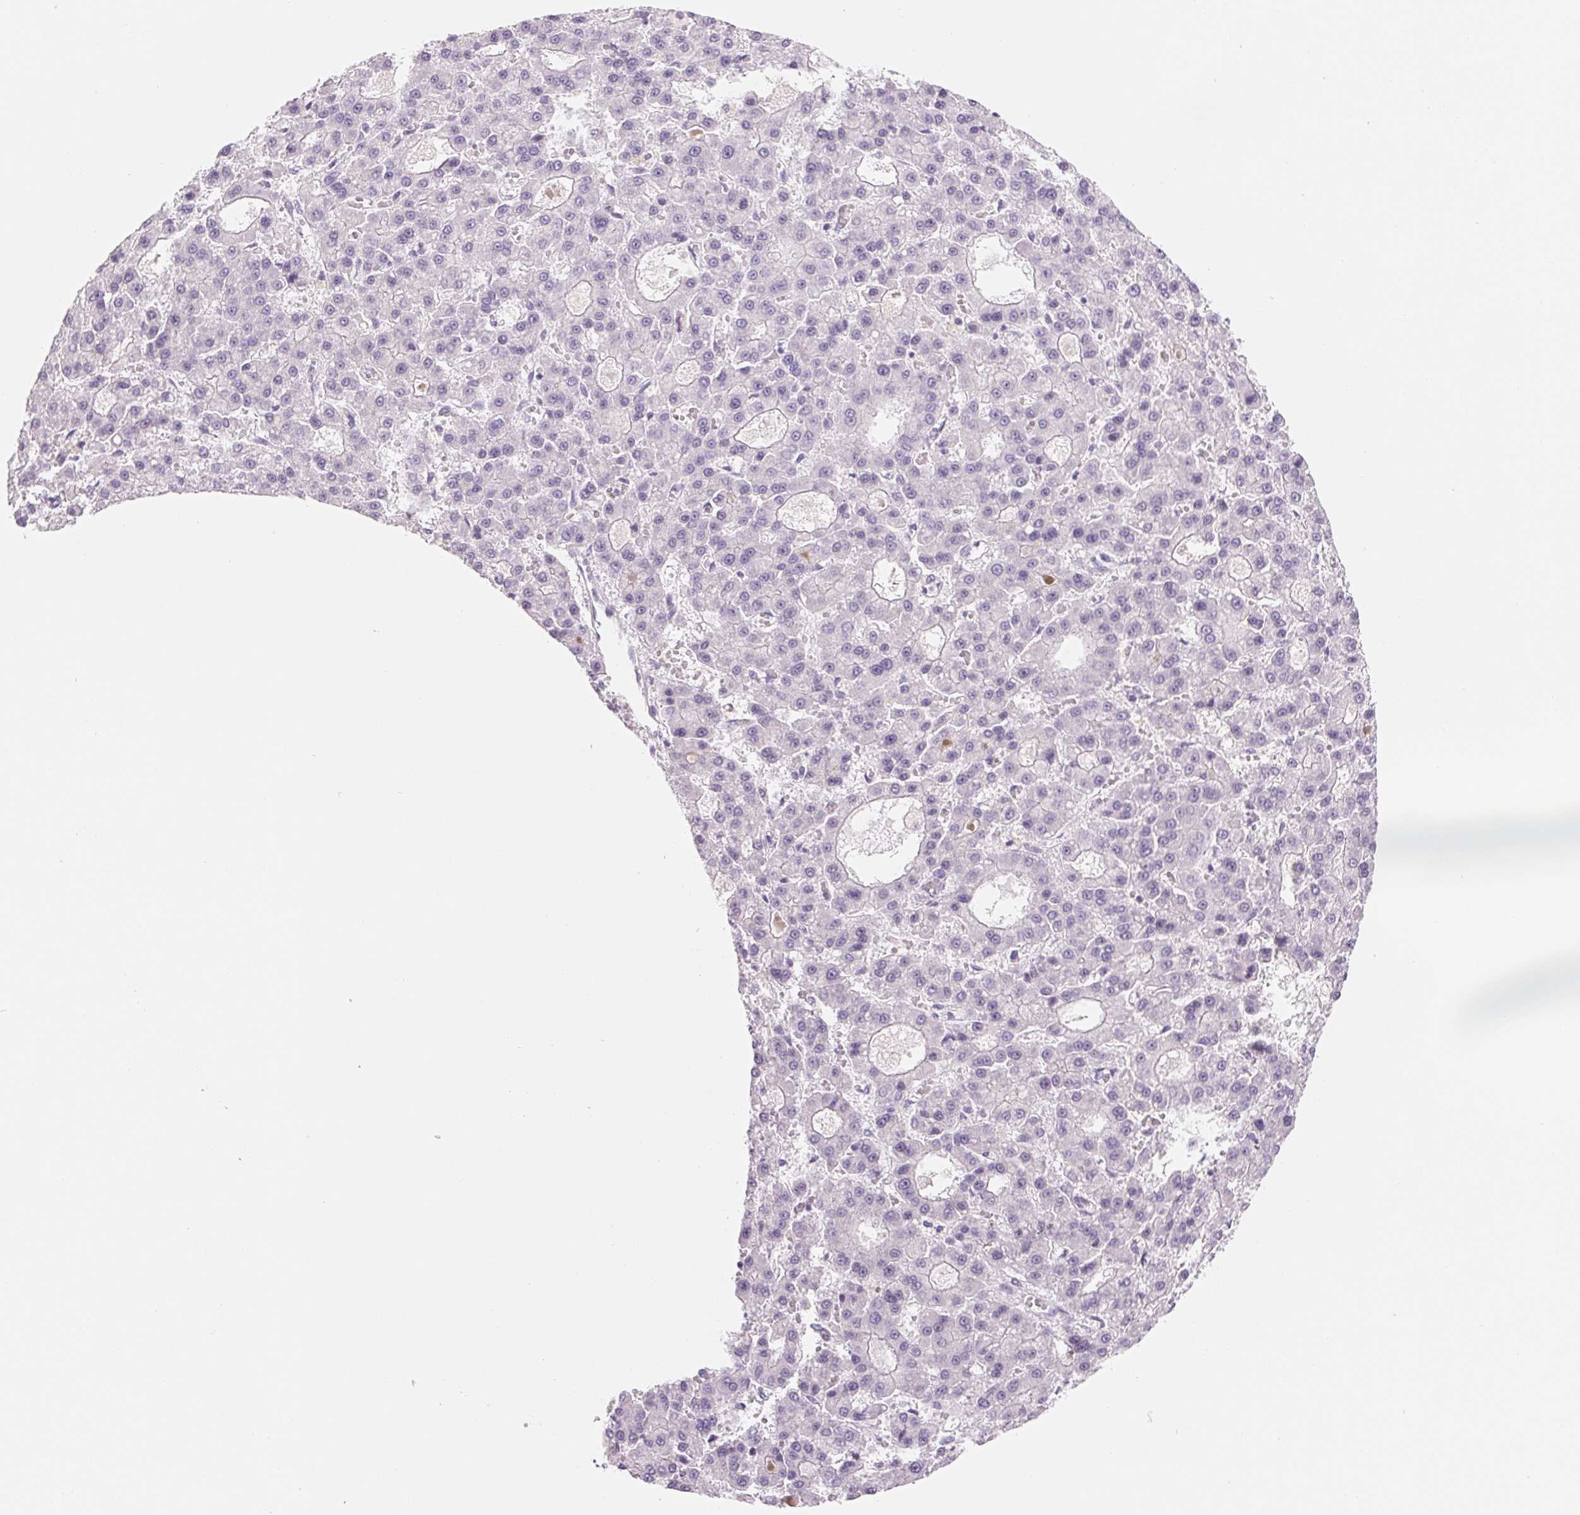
{"staining": {"intensity": "negative", "quantity": "none", "location": "none"}, "tissue": "liver cancer", "cell_type": "Tumor cells", "image_type": "cancer", "snomed": [{"axis": "morphology", "description": "Carcinoma, Hepatocellular, NOS"}, {"axis": "topography", "description": "Liver"}], "caption": "High magnification brightfield microscopy of hepatocellular carcinoma (liver) stained with DAB (3,3'-diaminobenzidine) (brown) and counterstained with hematoxylin (blue): tumor cells show no significant staining.", "gene": "CCDC168", "patient": {"sex": "male", "age": 70}}